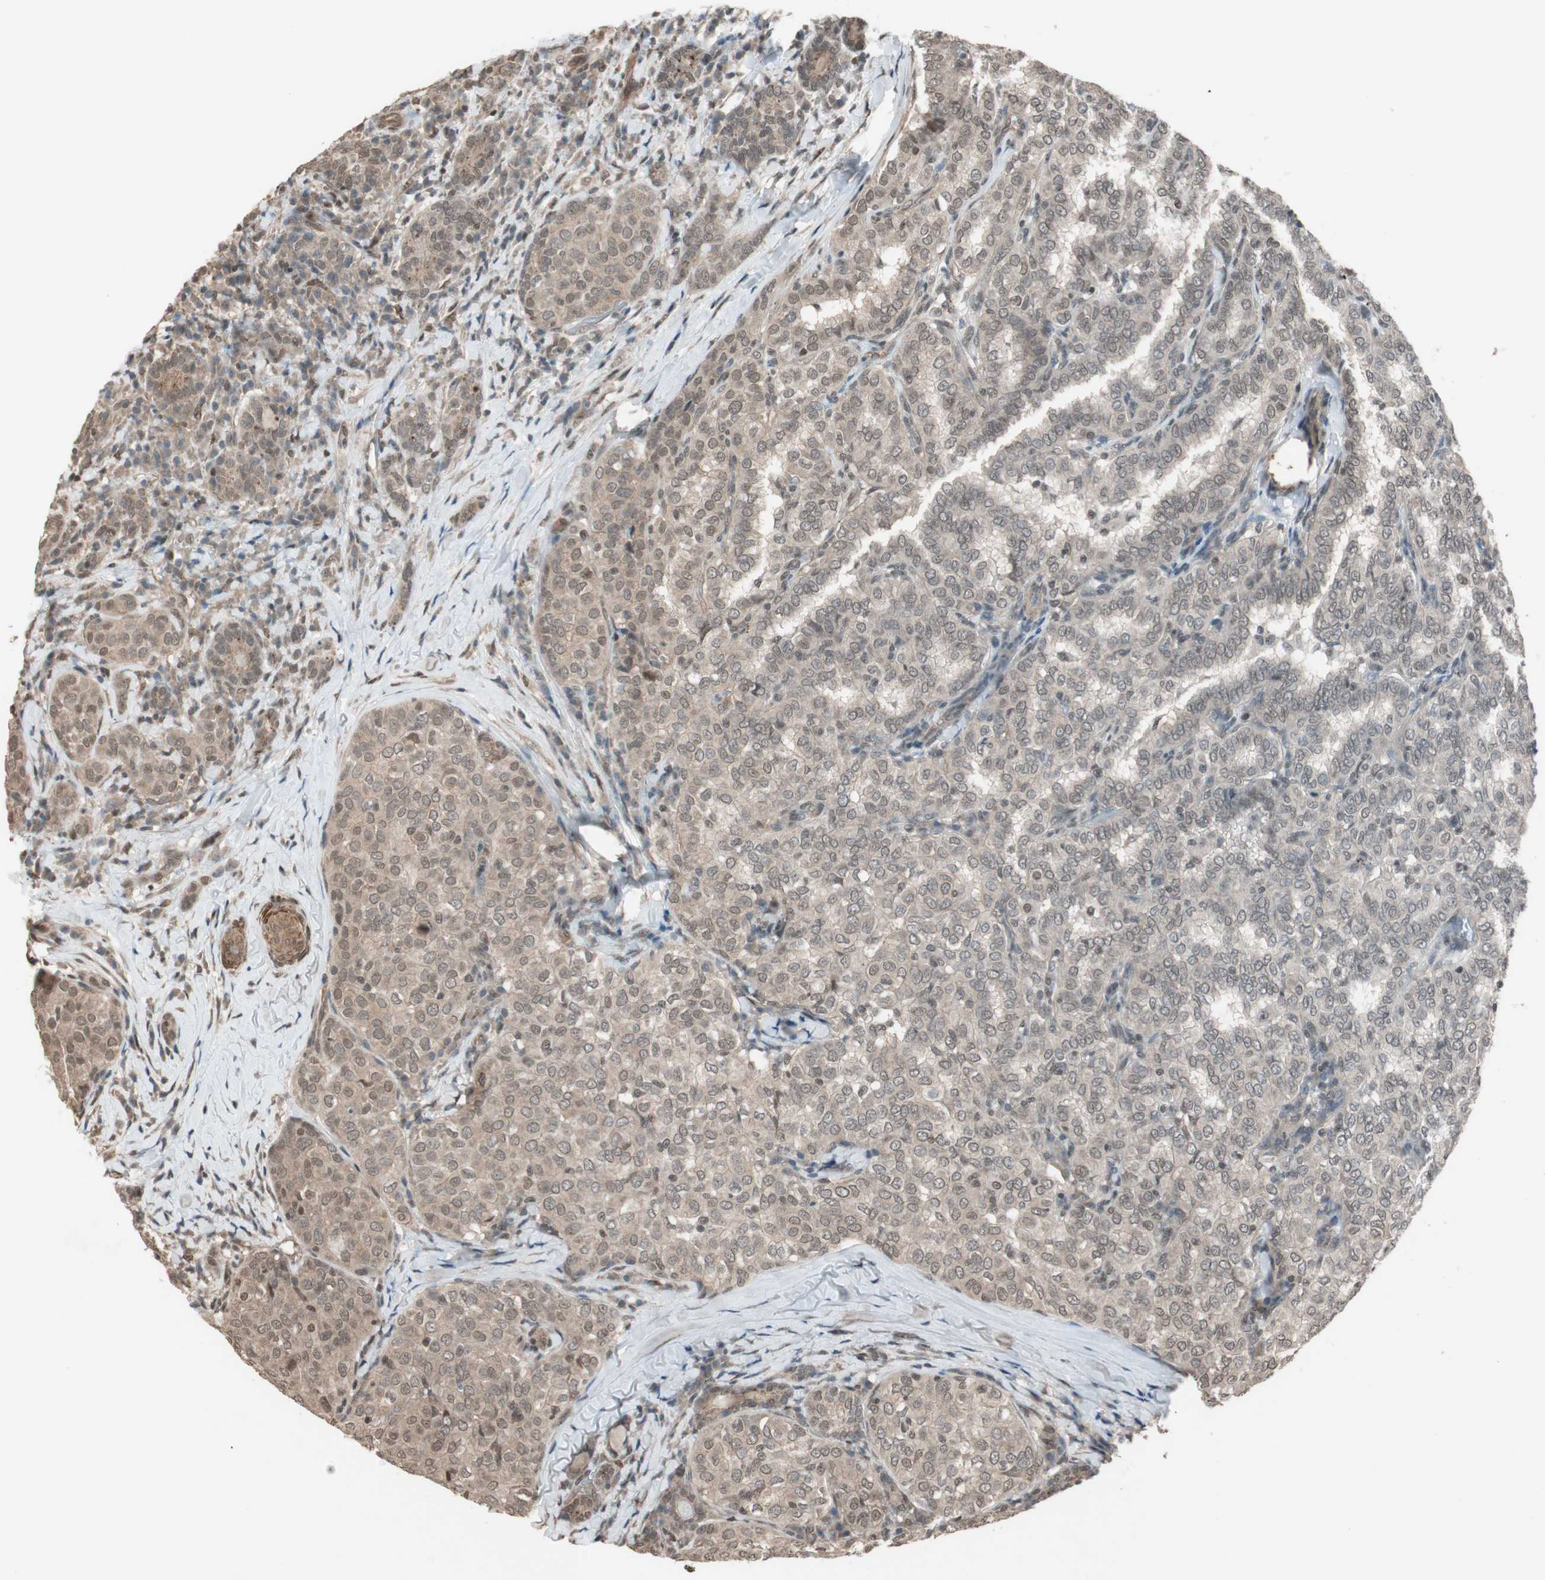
{"staining": {"intensity": "weak", "quantity": "25%-75%", "location": "cytoplasmic/membranous"}, "tissue": "thyroid cancer", "cell_type": "Tumor cells", "image_type": "cancer", "snomed": [{"axis": "morphology", "description": "Papillary adenocarcinoma, NOS"}, {"axis": "topography", "description": "Thyroid gland"}], "caption": "Human thyroid cancer (papillary adenocarcinoma) stained for a protein (brown) reveals weak cytoplasmic/membranous positive expression in approximately 25%-75% of tumor cells.", "gene": "DRAP1", "patient": {"sex": "female", "age": 30}}